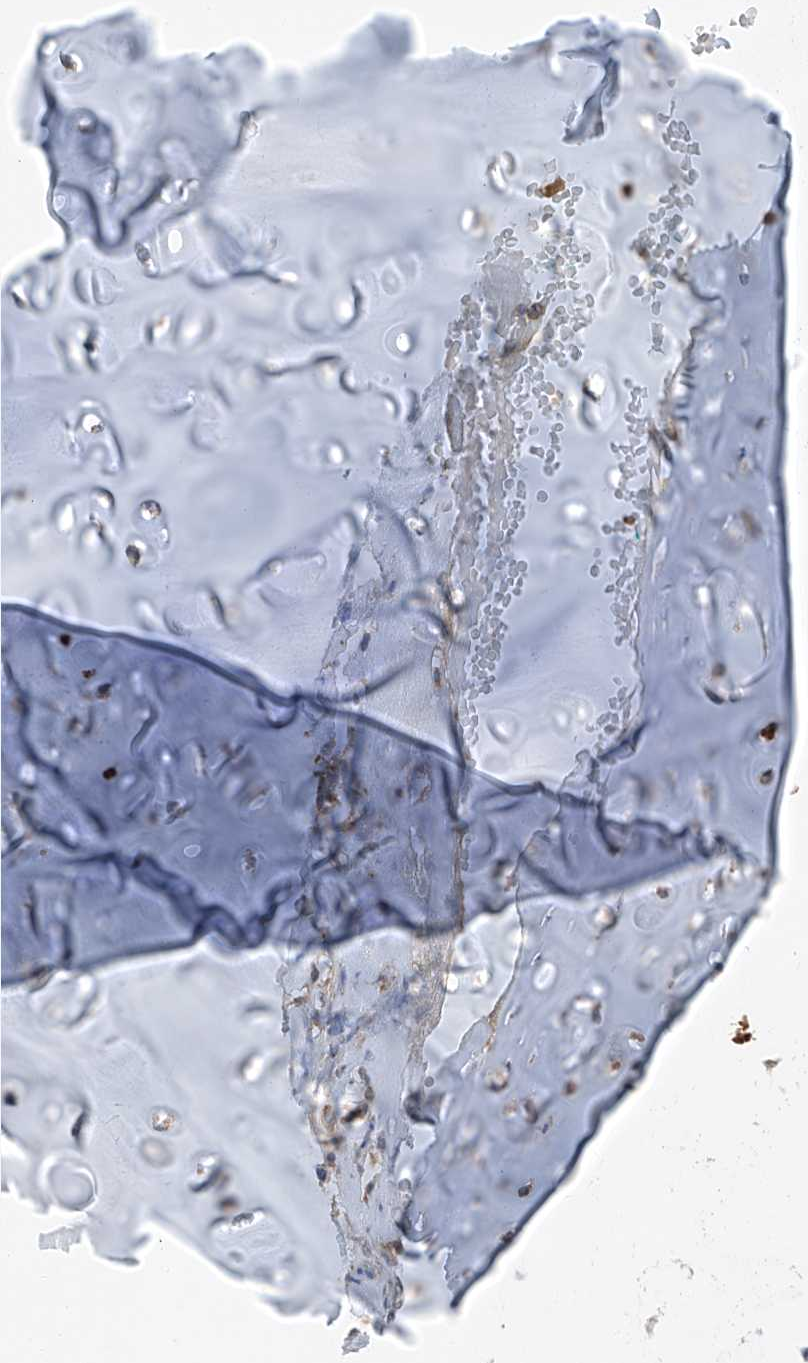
{"staining": {"intensity": "negative", "quantity": "none", "location": "none"}, "tissue": "adipose tissue", "cell_type": "Adipocytes", "image_type": "normal", "snomed": [{"axis": "morphology", "description": "Normal tissue, NOS"}, {"axis": "morphology", "description": "Basal cell carcinoma"}, {"axis": "topography", "description": "Cartilage tissue"}, {"axis": "topography", "description": "Nasopharynx"}, {"axis": "topography", "description": "Oral tissue"}], "caption": "This is an IHC photomicrograph of normal adipose tissue. There is no expression in adipocytes.", "gene": "RUSC1", "patient": {"sex": "female", "age": 77}}